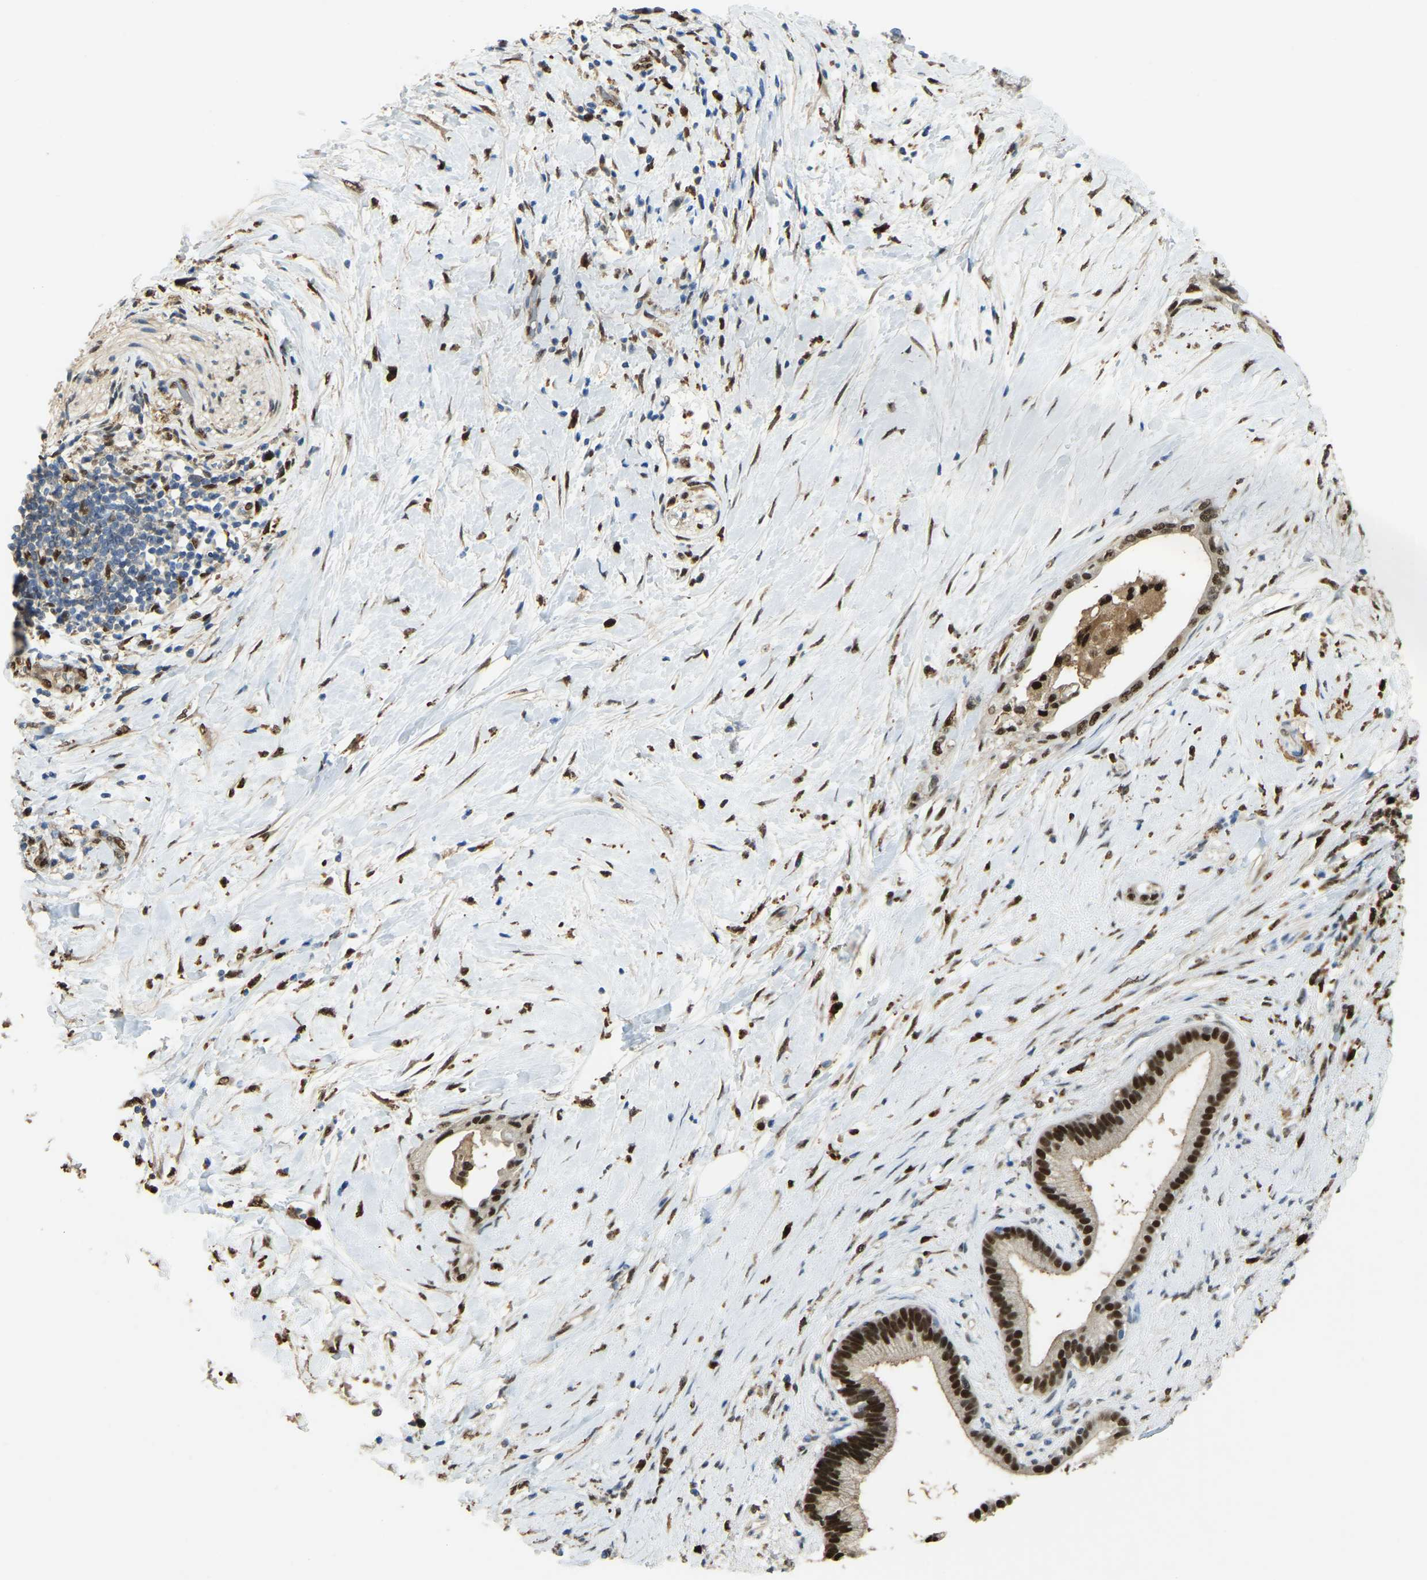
{"staining": {"intensity": "strong", "quantity": ">75%", "location": "cytoplasmic/membranous,nuclear"}, "tissue": "pancreatic cancer", "cell_type": "Tumor cells", "image_type": "cancer", "snomed": [{"axis": "morphology", "description": "Adenocarcinoma, NOS"}, {"axis": "topography", "description": "Pancreas"}], "caption": "Immunohistochemistry of pancreatic cancer shows high levels of strong cytoplasmic/membranous and nuclear positivity in about >75% of tumor cells. The staining is performed using DAB brown chromogen to label protein expression. The nuclei are counter-stained blue using hematoxylin.", "gene": "NANS", "patient": {"sex": "female", "age": 60}}